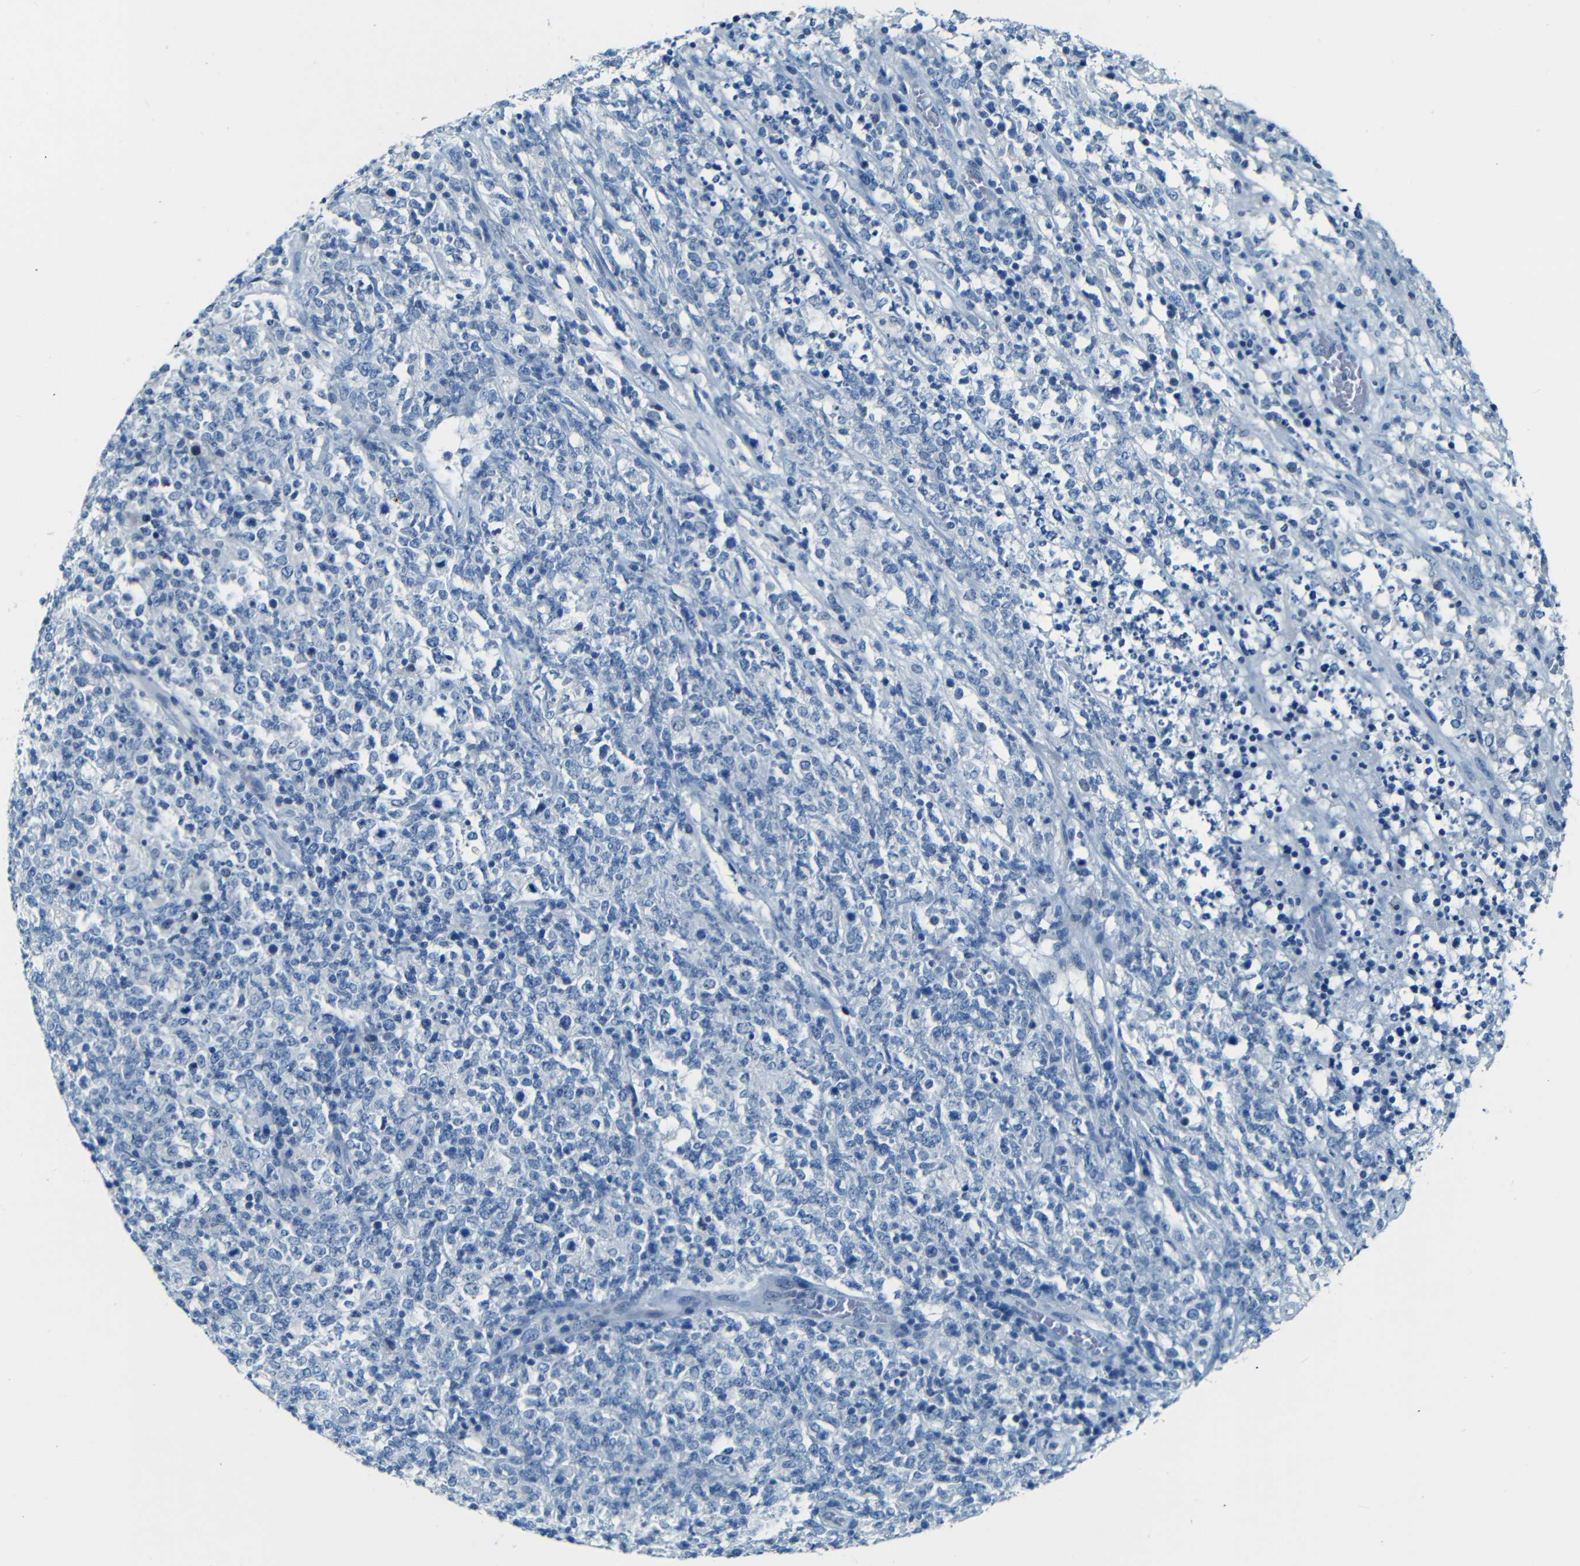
{"staining": {"intensity": "negative", "quantity": "none", "location": "none"}, "tissue": "lymphoma", "cell_type": "Tumor cells", "image_type": "cancer", "snomed": [{"axis": "morphology", "description": "Malignant lymphoma, non-Hodgkin's type, High grade"}, {"axis": "topography", "description": "Lymph node"}], "caption": "Immunohistochemistry (IHC) image of neoplastic tissue: malignant lymphoma, non-Hodgkin's type (high-grade) stained with DAB (3,3'-diaminobenzidine) reveals no significant protein staining in tumor cells.", "gene": "ZMAT1", "patient": {"sex": "female", "age": 84}}